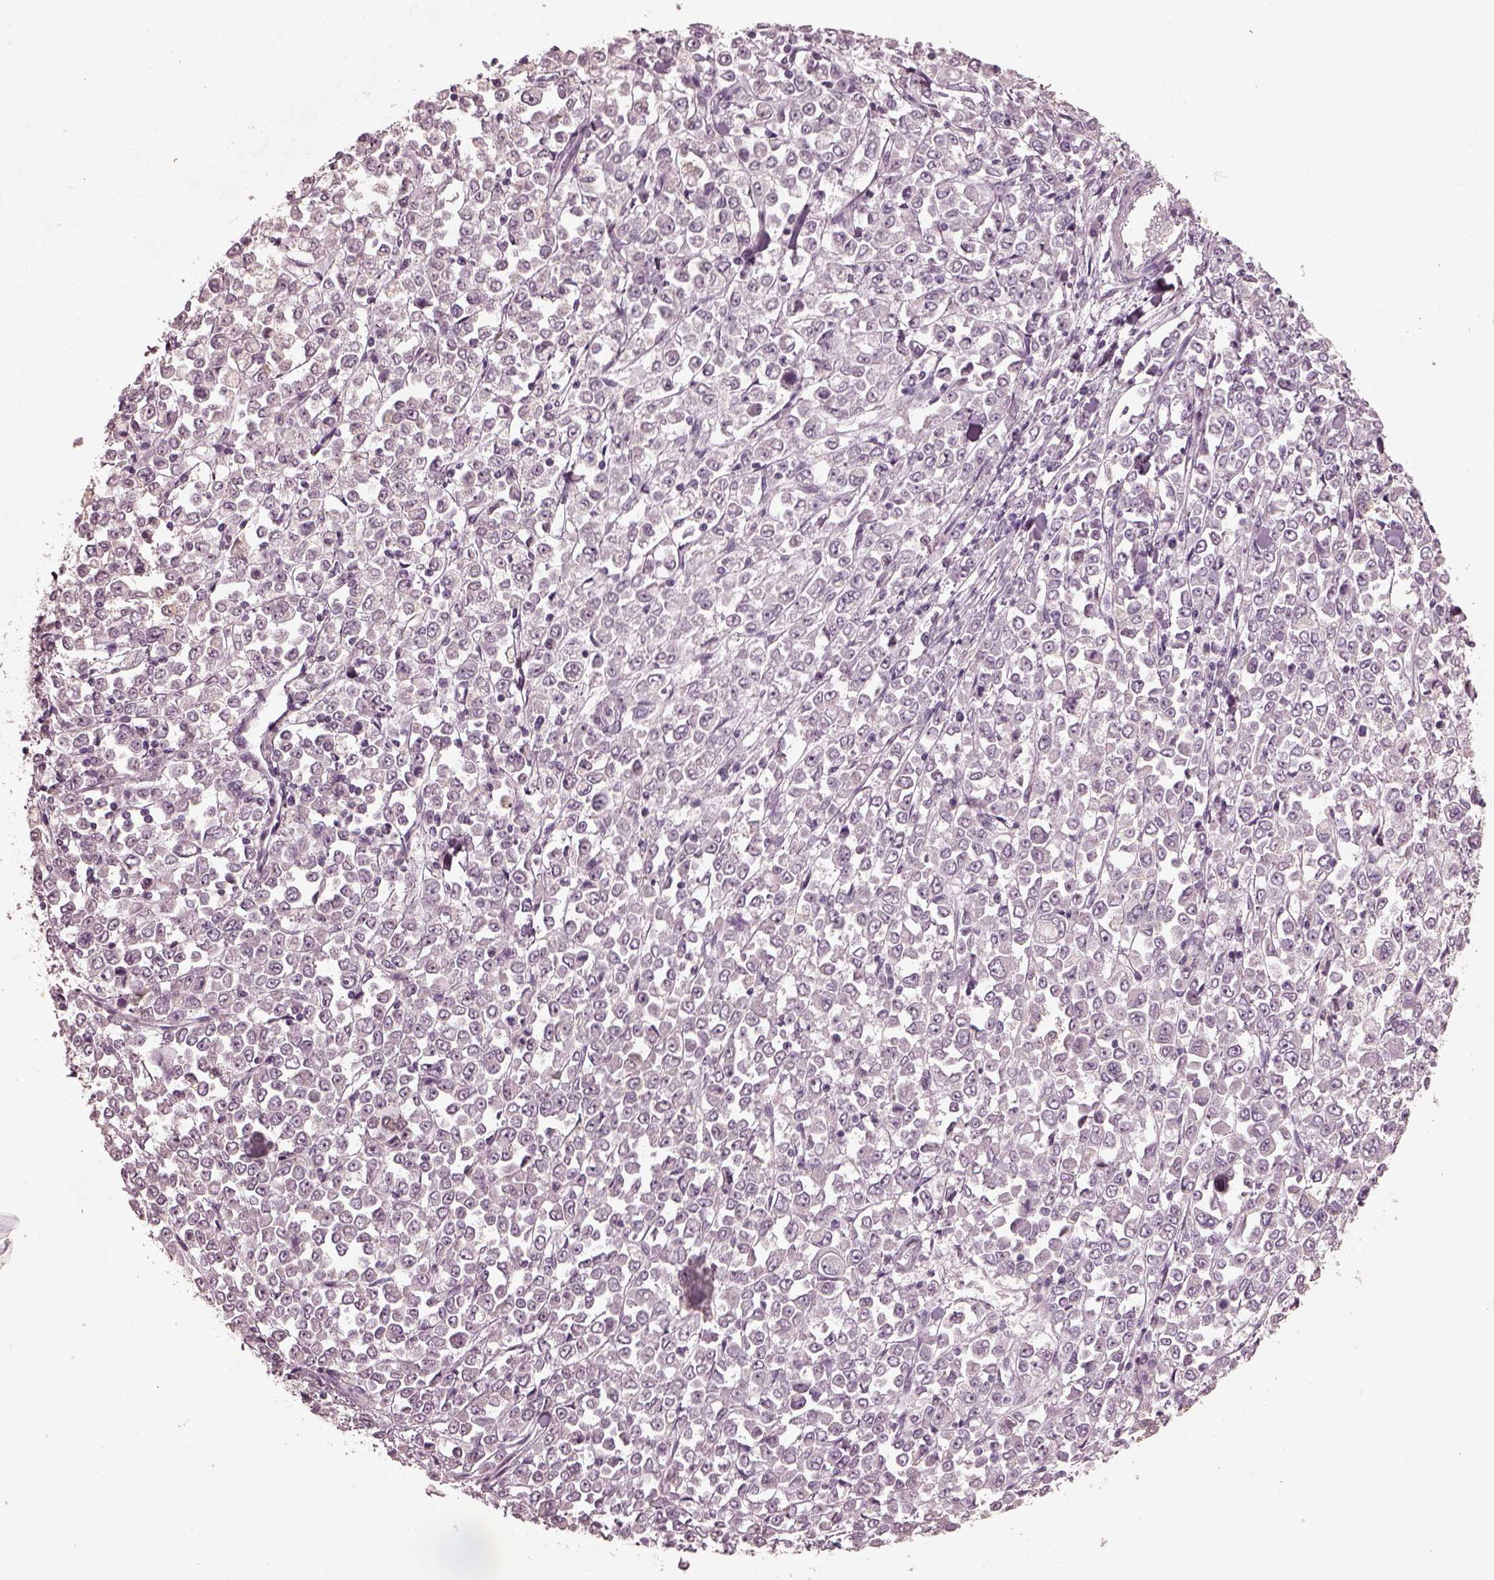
{"staining": {"intensity": "negative", "quantity": "none", "location": "none"}, "tissue": "stomach cancer", "cell_type": "Tumor cells", "image_type": "cancer", "snomed": [{"axis": "morphology", "description": "Adenocarcinoma, NOS"}, {"axis": "topography", "description": "Stomach, upper"}], "caption": "High magnification brightfield microscopy of adenocarcinoma (stomach) stained with DAB (3,3'-diaminobenzidine) (brown) and counterstained with hematoxylin (blue): tumor cells show no significant positivity.", "gene": "RCVRN", "patient": {"sex": "male", "age": 70}}